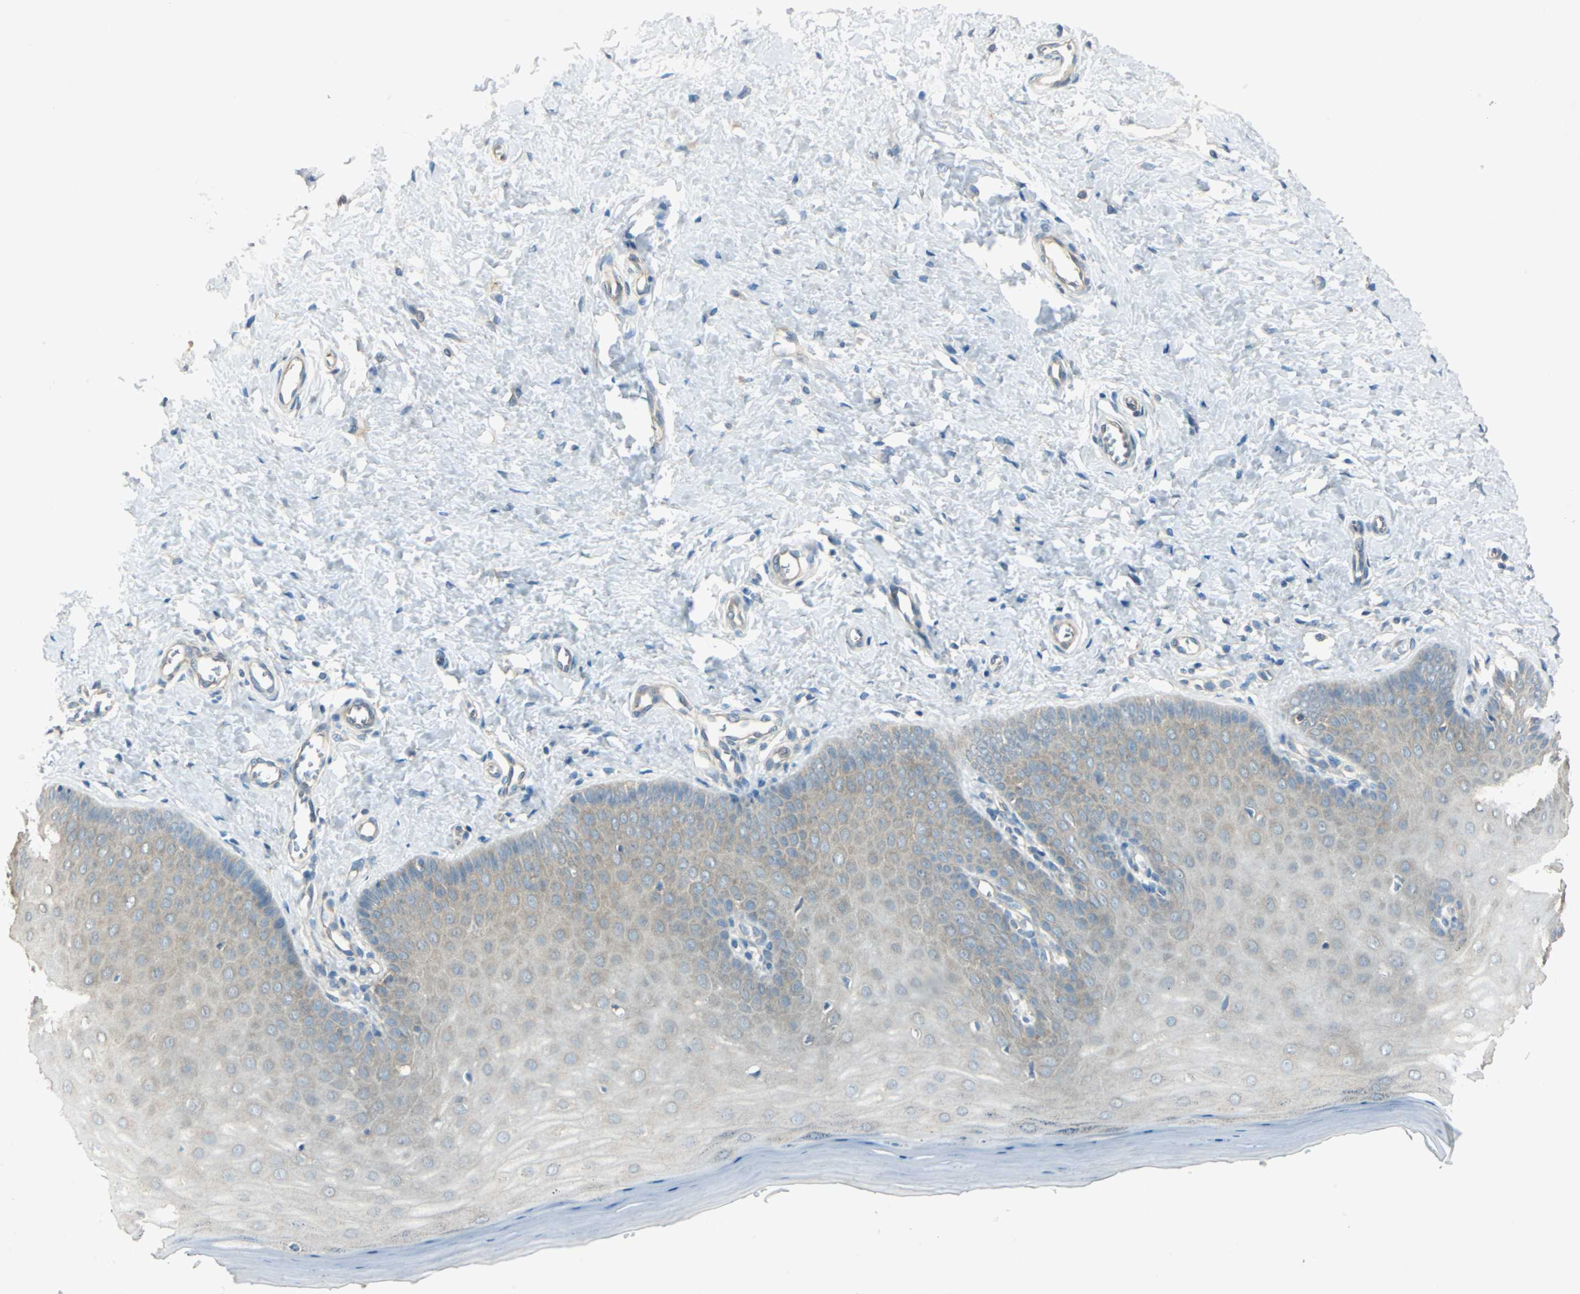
{"staining": {"intensity": "moderate", "quantity": ">75%", "location": "cytoplasmic/membranous"}, "tissue": "cervix", "cell_type": "Glandular cells", "image_type": "normal", "snomed": [{"axis": "morphology", "description": "Normal tissue, NOS"}, {"axis": "topography", "description": "Cervix"}], "caption": "IHC image of benign cervix: human cervix stained using IHC exhibits medium levels of moderate protein expression localized specifically in the cytoplasmic/membranous of glandular cells, appearing as a cytoplasmic/membranous brown color.", "gene": "SHC2", "patient": {"sex": "female", "age": 55}}